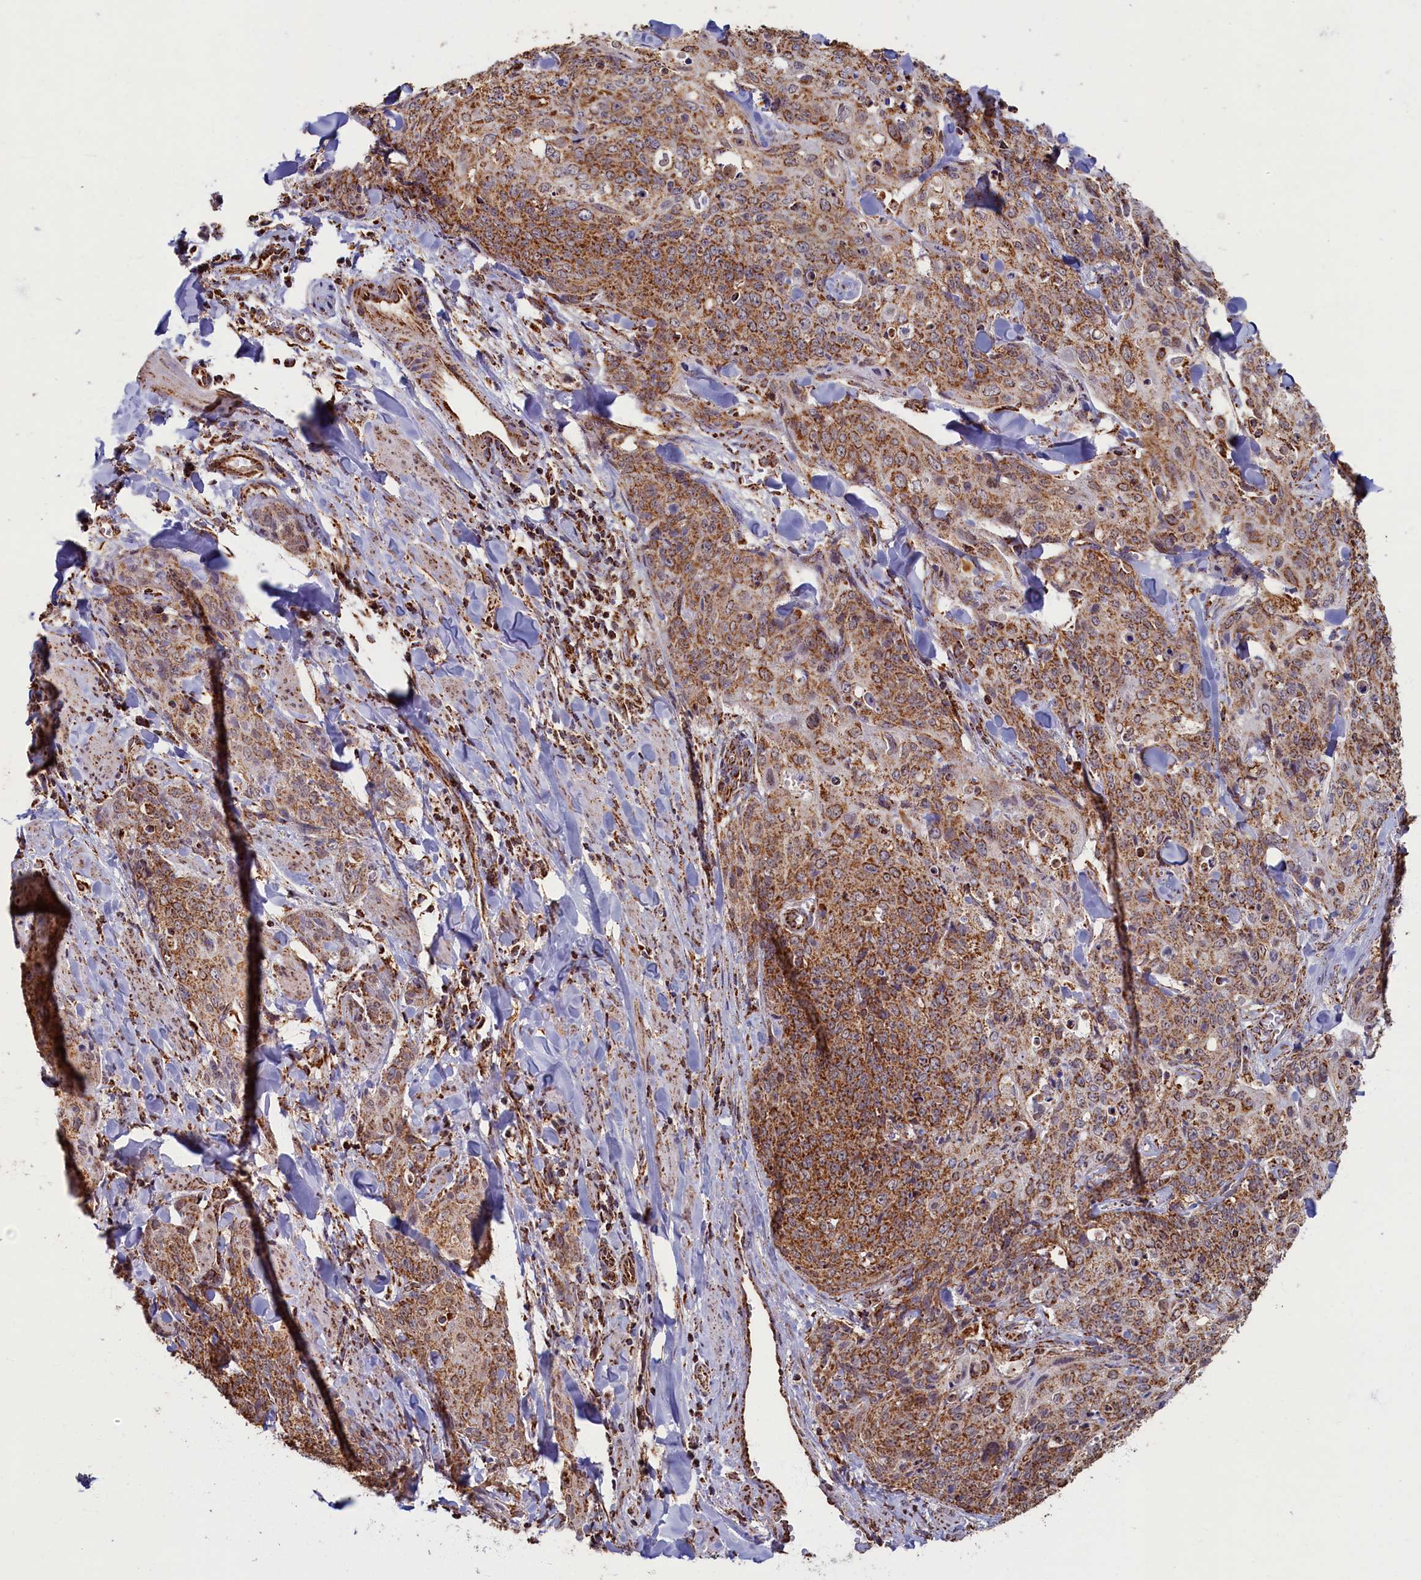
{"staining": {"intensity": "moderate", "quantity": ">75%", "location": "cytoplasmic/membranous"}, "tissue": "skin cancer", "cell_type": "Tumor cells", "image_type": "cancer", "snomed": [{"axis": "morphology", "description": "Squamous cell carcinoma, NOS"}, {"axis": "topography", "description": "Skin"}, {"axis": "topography", "description": "Vulva"}], "caption": "Tumor cells display medium levels of moderate cytoplasmic/membranous staining in approximately >75% of cells in skin squamous cell carcinoma.", "gene": "SPR", "patient": {"sex": "female", "age": 85}}